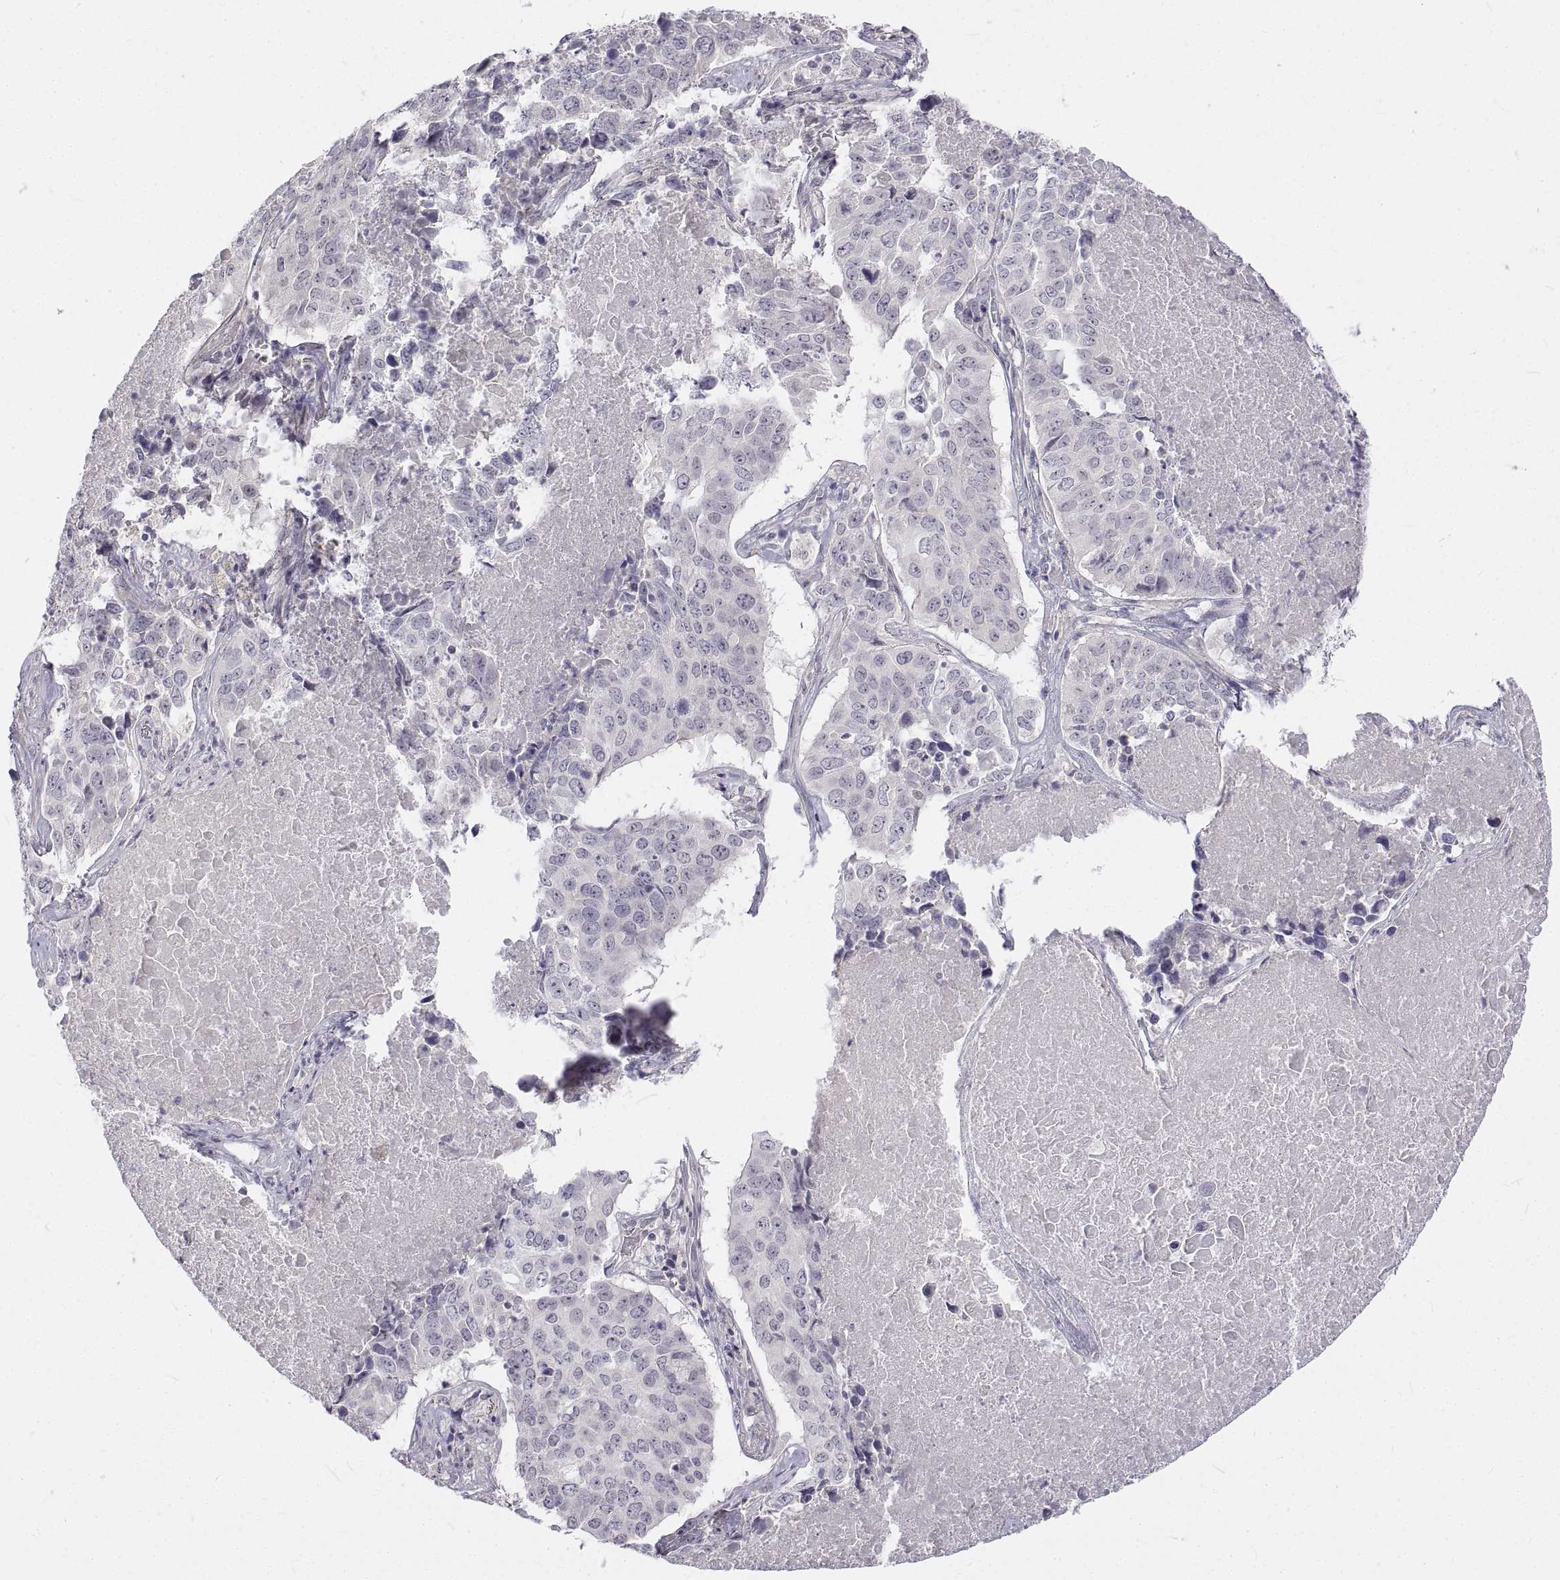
{"staining": {"intensity": "negative", "quantity": "none", "location": "none"}, "tissue": "lung cancer", "cell_type": "Tumor cells", "image_type": "cancer", "snomed": [{"axis": "morphology", "description": "Normal tissue, NOS"}, {"axis": "morphology", "description": "Squamous cell carcinoma, NOS"}, {"axis": "topography", "description": "Bronchus"}, {"axis": "topography", "description": "Lung"}], "caption": "High power microscopy image of an immunohistochemistry histopathology image of lung squamous cell carcinoma, revealing no significant positivity in tumor cells.", "gene": "ANO2", "patient": {"sex": "male", "age": 64}}